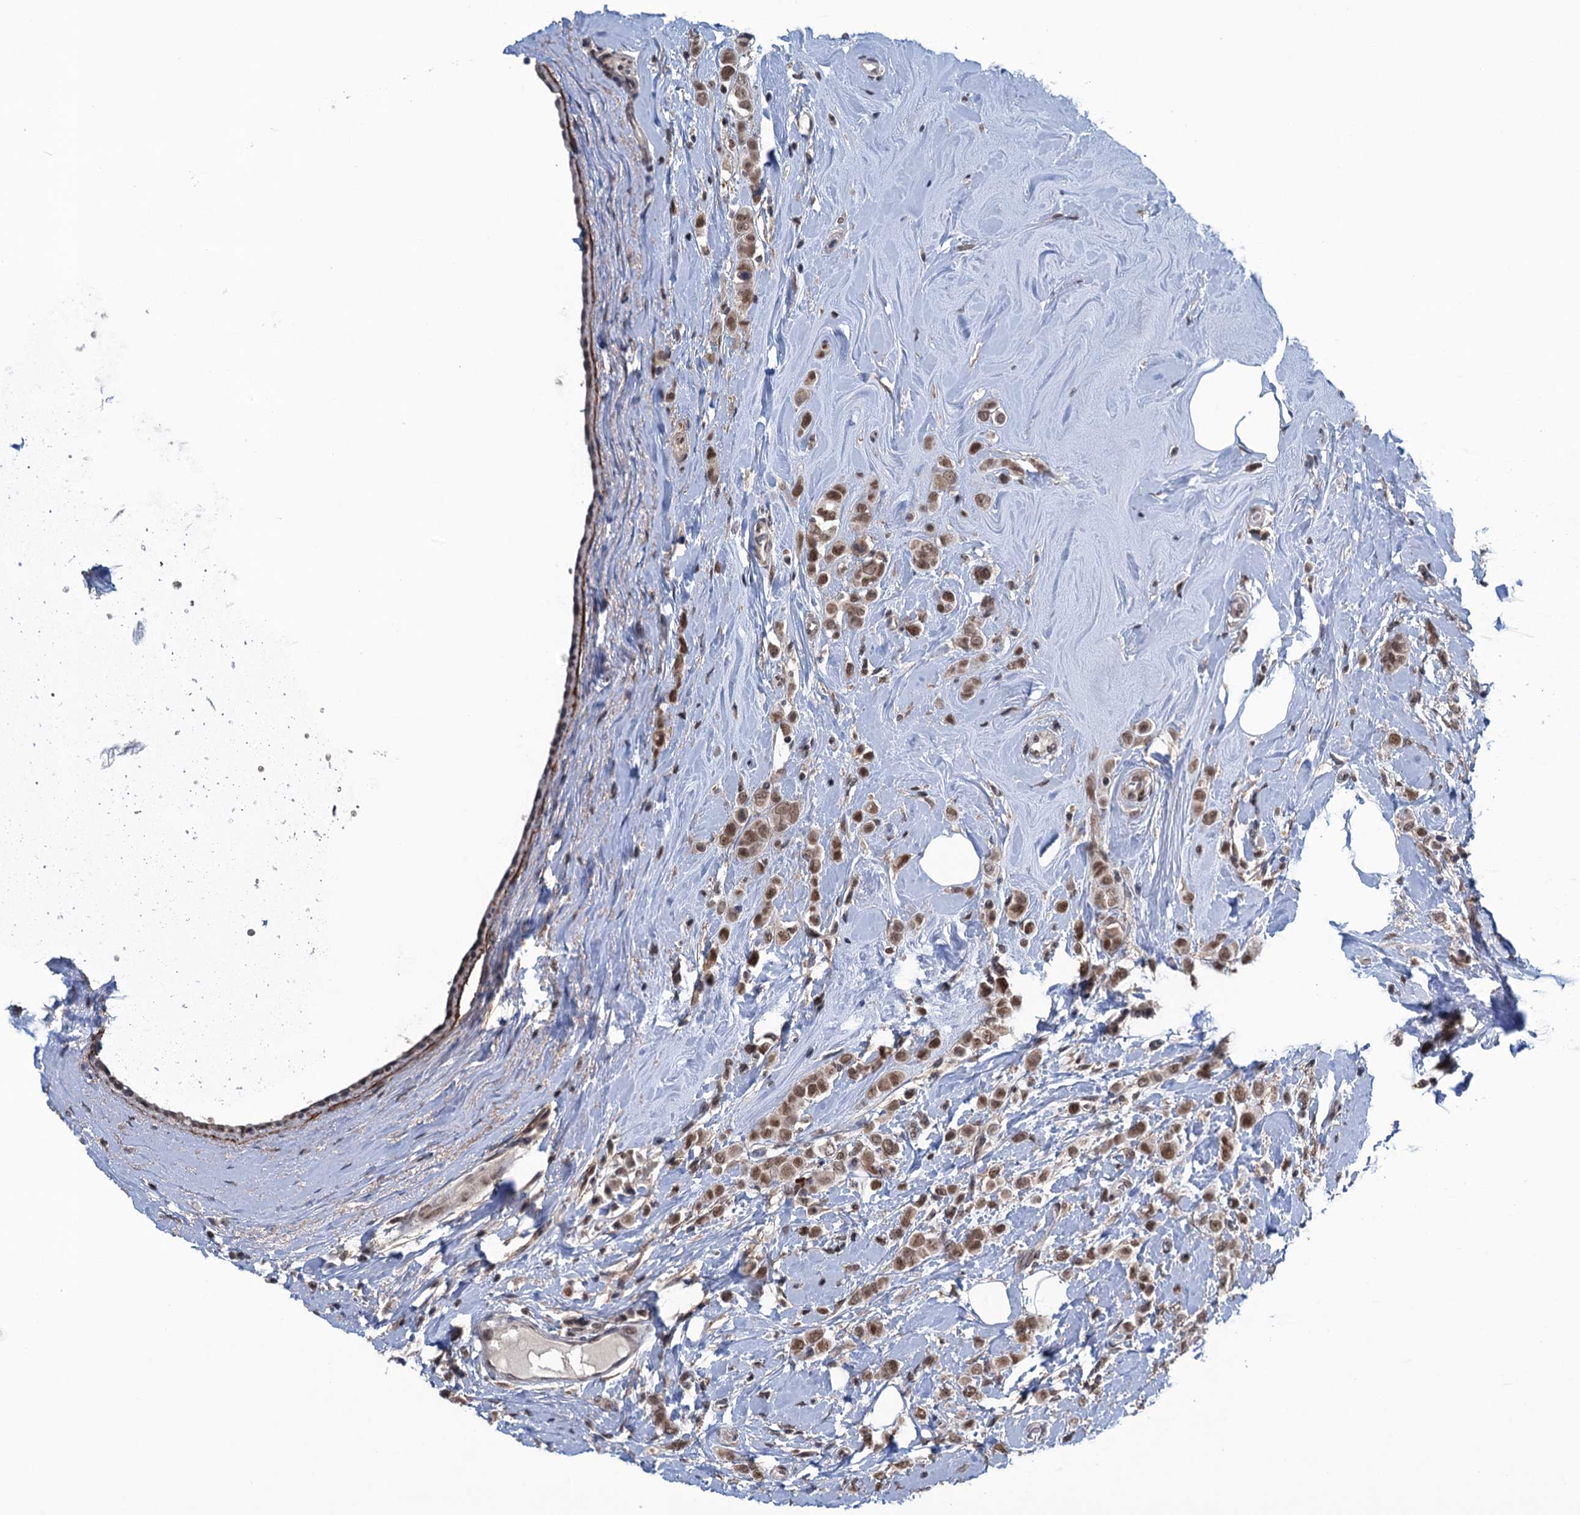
{"staining": {"intensity": "moderate", "quantity": ">75%", "location": "nuclear"}, "tissue": "breast cancer", "cell_type": "Tumor cells", "image_type": "cancer", "snomed": [{"axis": "morphology", "description": "Lobular carcinoma"}, {"axis": "topography", "description": "Breast"}], "caption": "Tumor cells display medium levels of moderate nuclear staining in approximately >75% of cells in human breast cancer (lobular carcinoma).", "gene": "SAE1", "patient": {"sex": "female", "age": 47}}